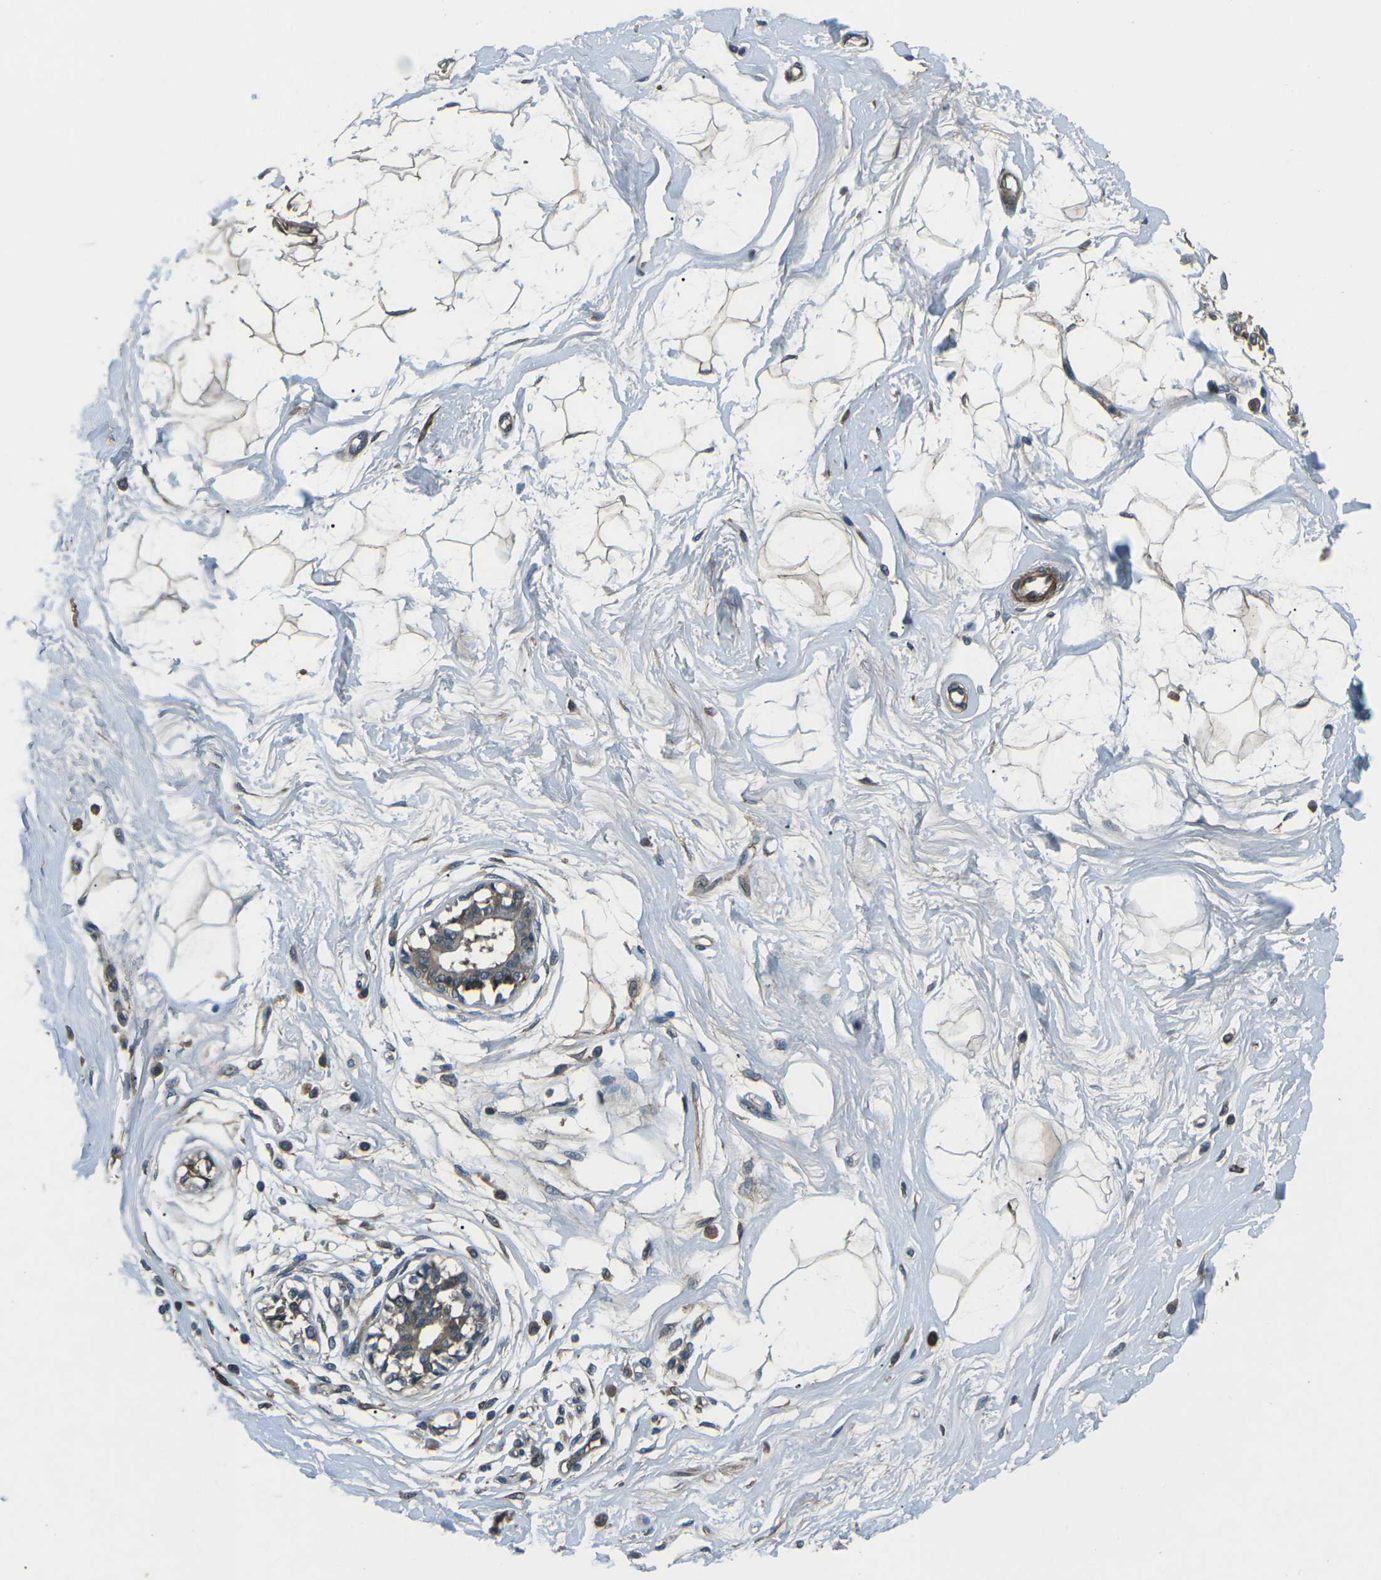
{"staining": {"intensity": "moderate", "quantity": ">75%", "location": "cytoplasmic/membranous"}, "tissue": "breast", "cell_type": "Adipocytes", "image_type": "normal", "snomed": [{"axis": "morphology", "description": "Normal tissue, NOS"}, {"axis": "topography", "description": "Breast"}], "caption": "Protein staining by immunohistochemistry (IHC) displays moderate cytoplasmic/membranous expression in approximately >75% of adipocytes in unremarkable breast.", "gene": "AFAP1", "patient": {"sex": "female", "age": 45}}